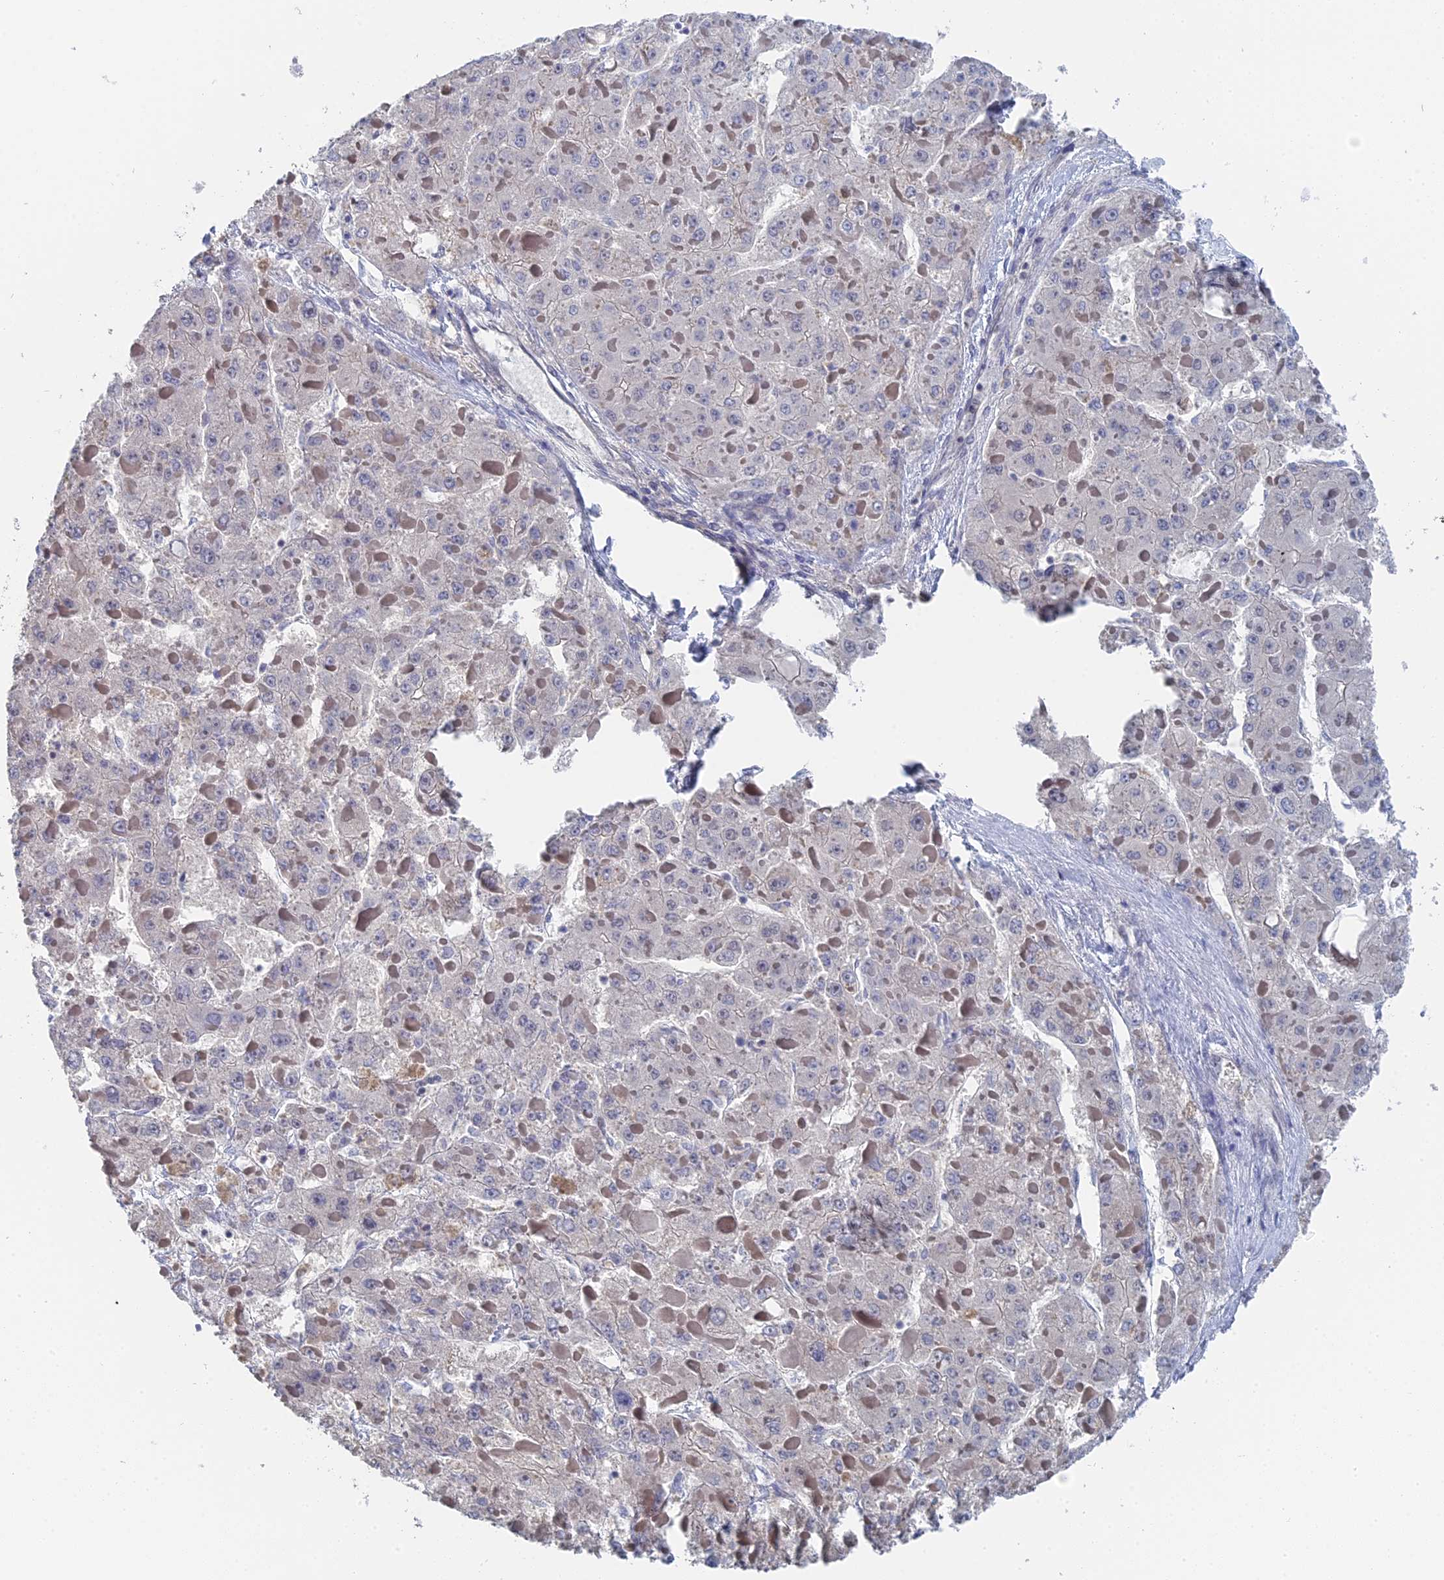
{"staining": {"intensity": "negative", "quantity": "none", "location": "none"}, "tissue": "liver cancer", "cell_type": "Tumor cells", "image_type": "cancer", "snomed": [{"axis": "morphology", "description": "Carcinoma, Hepatocellular, NOS"}, {"axis": "topography", "description": "Liver"}], "caption": "Human liver hepatocellular carcinoma stained for a protein using immunohistochemistry displays no expression in tumor cells.", "gene": "TSSC4", "patient": {"sex": "female", "age": 73}}